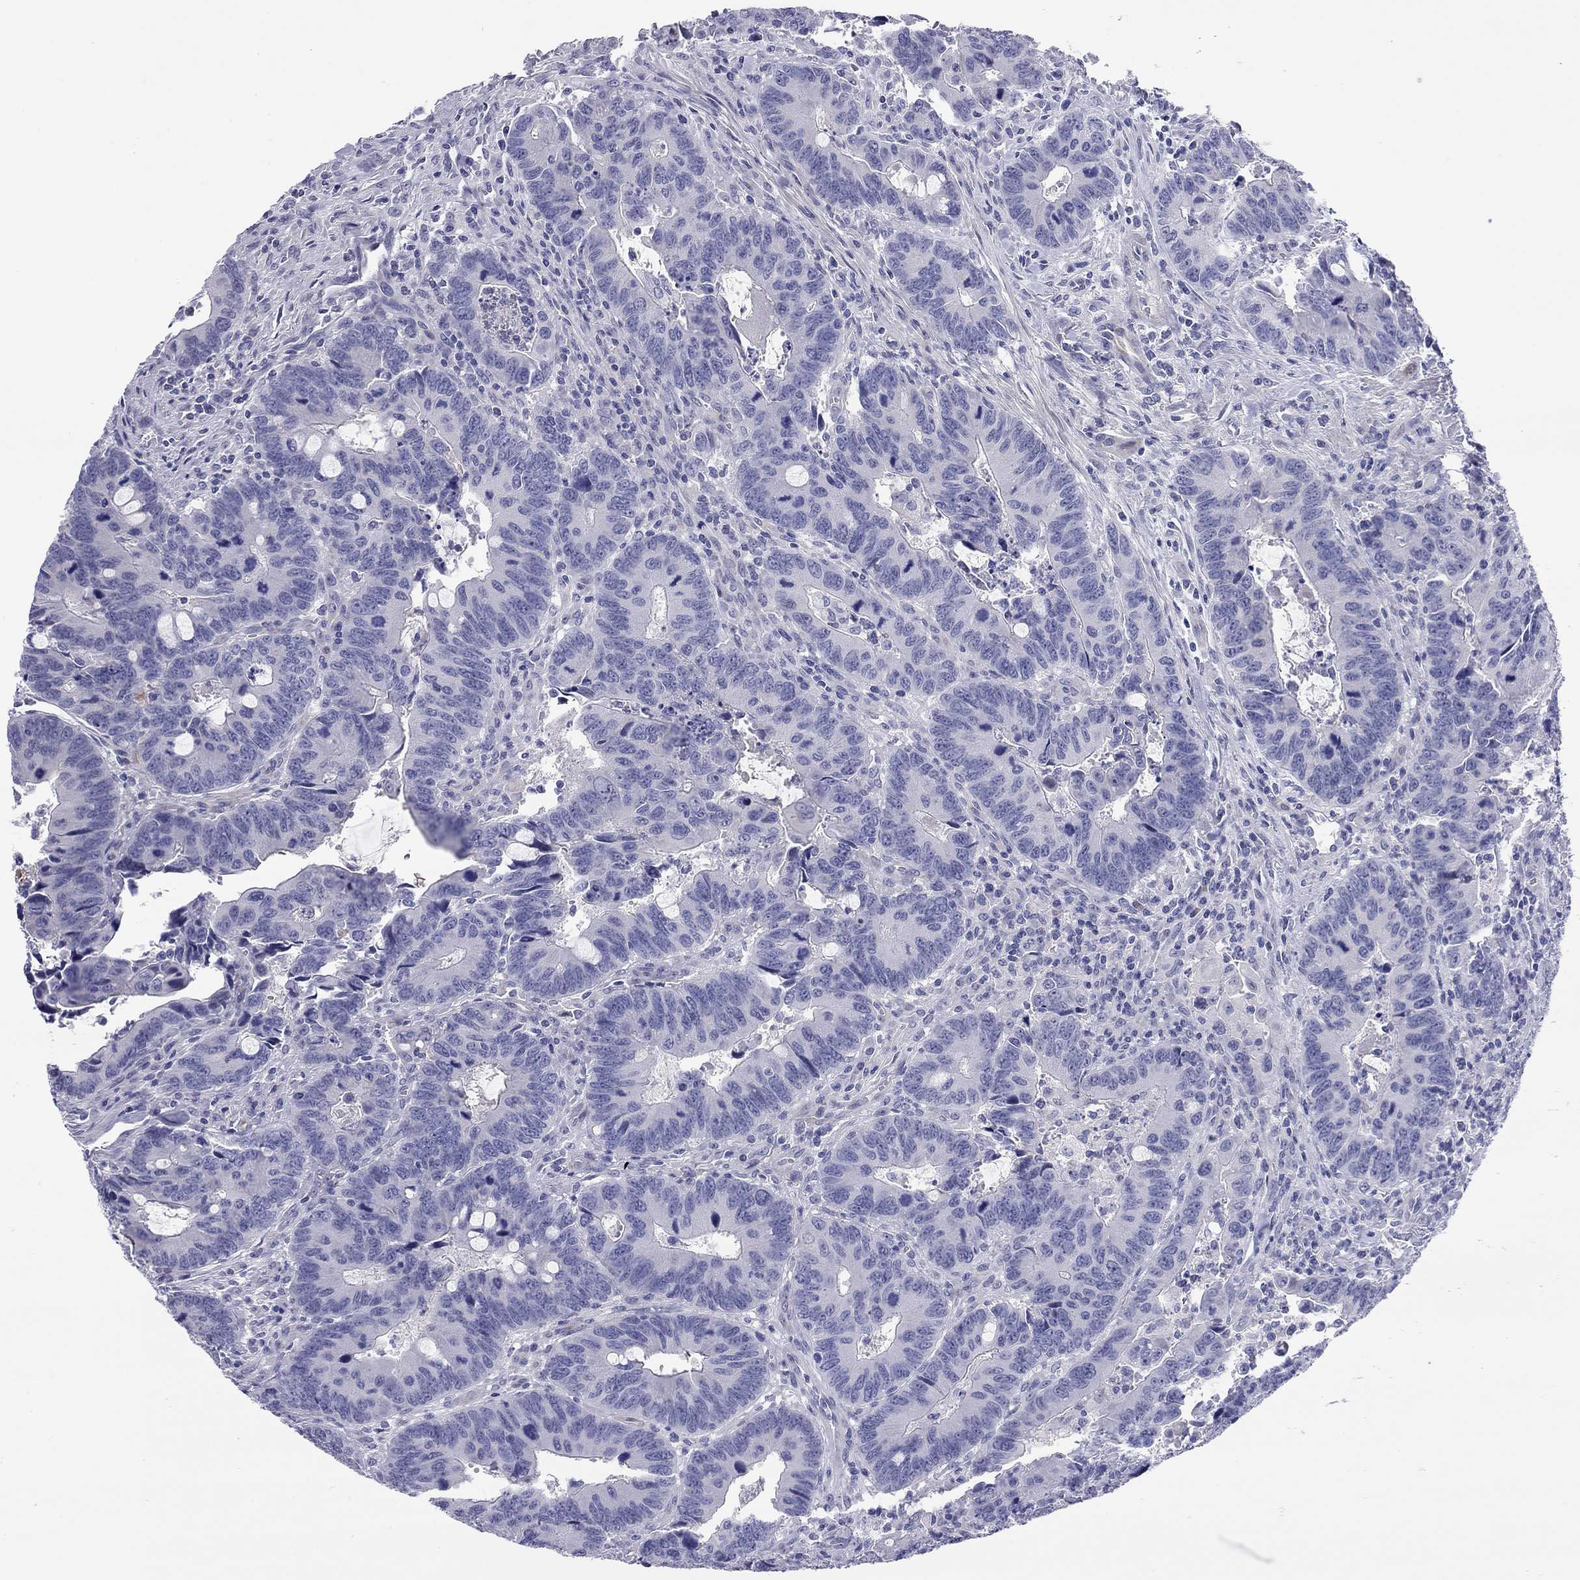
{"staining": {"intensity": "negative", "quantity": "none", "location": "none"}, "tissue": "colorectal cancer", "cell_type": "Tumor cells", "image_type": "cancer", "snomed": [{"axis": "morphology", "description": "Adenocarcinoma, NOS"}, {"axis": "topography", "description": "Rectum"}], "caption": "Tumor cells are negative for brown protein staining in colorectal adenocarcinoma.", "gene": "CMYA5", "patient": {"sex": "male", "age": 67}}